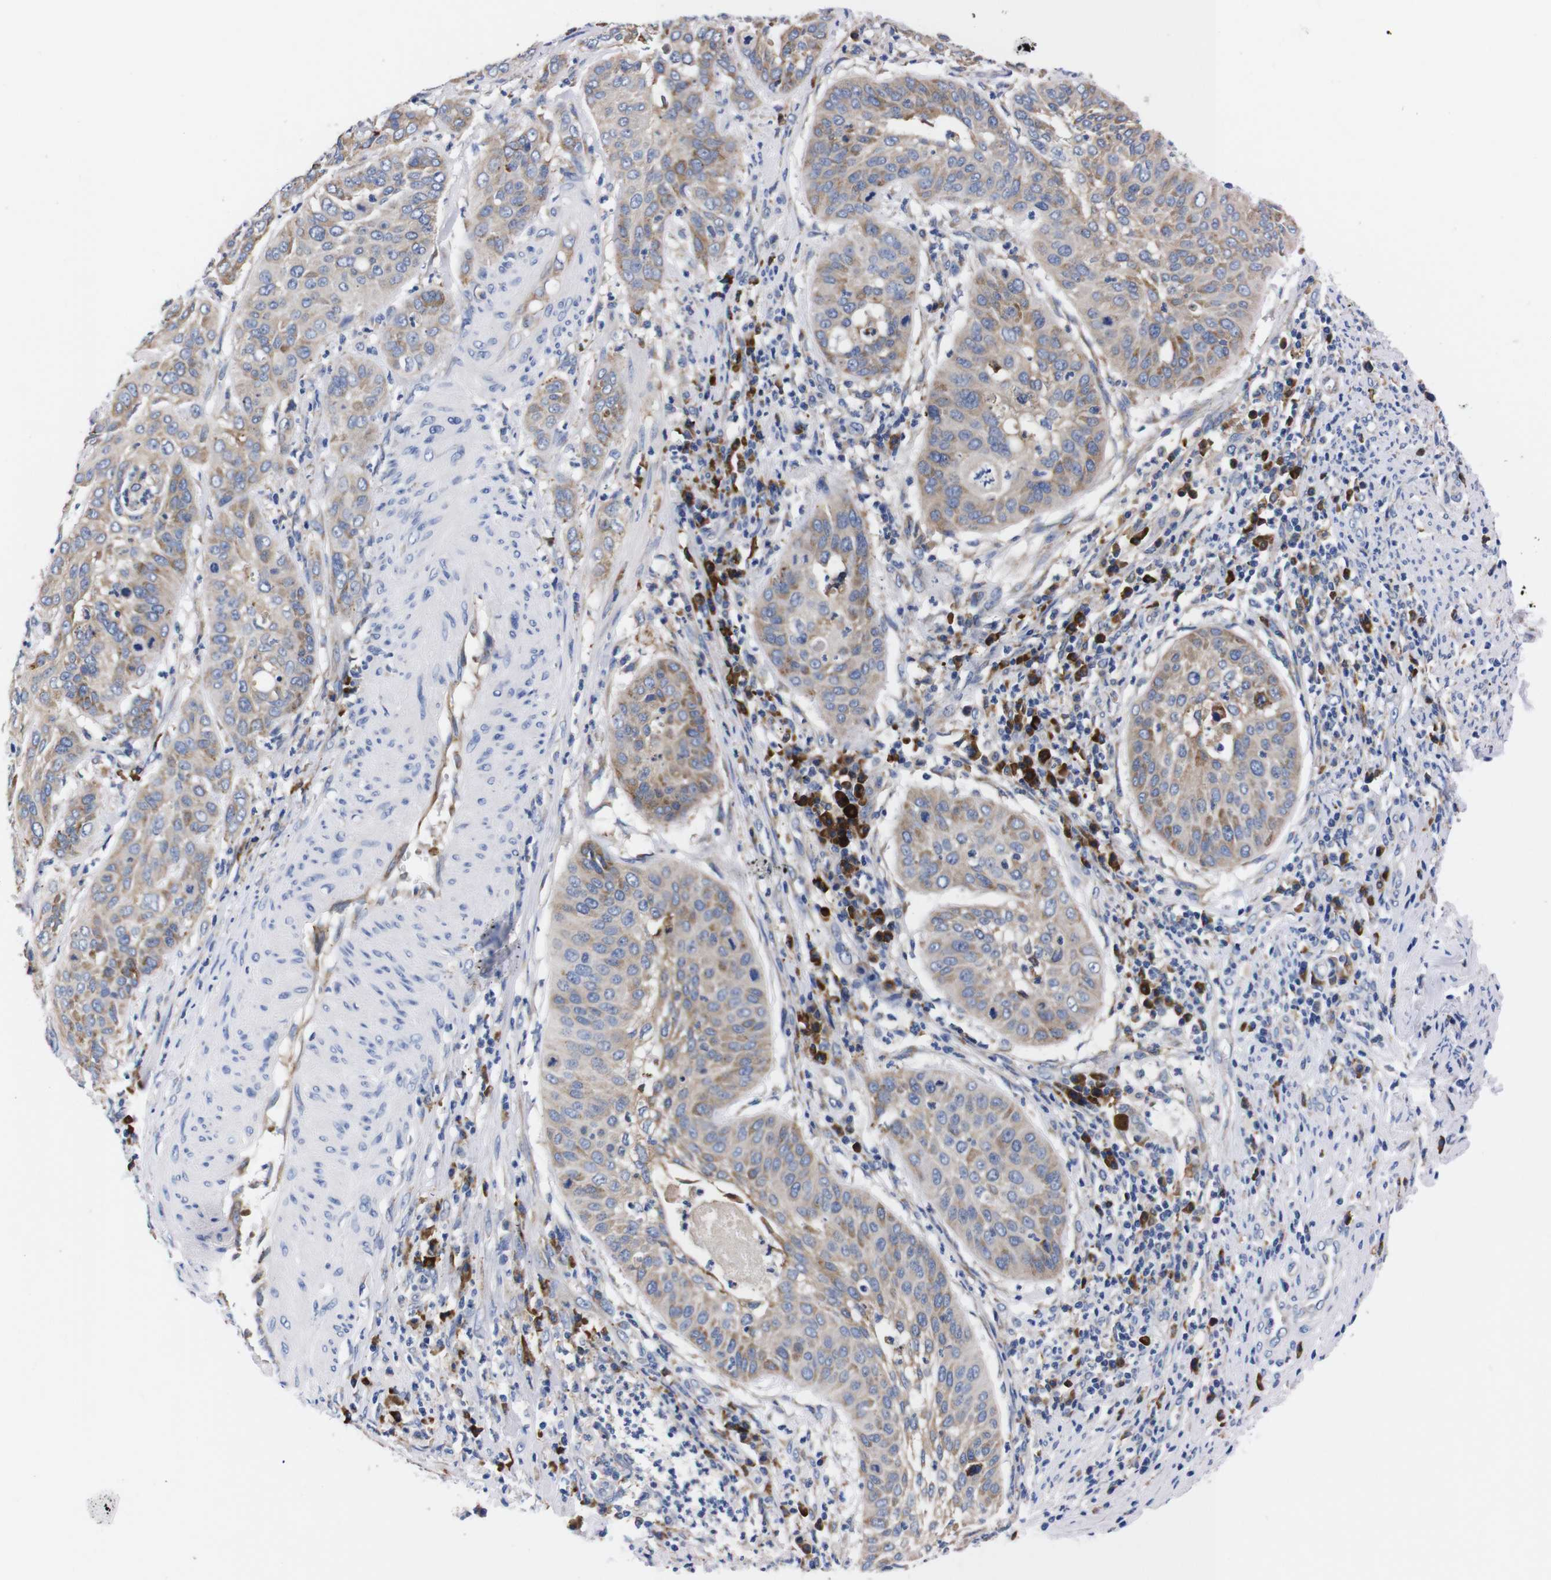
{"staining": {"intensity": "weak", "quantity": ">75%", "location": "cytoplasmic/membranous"}, "tissue": "cervical cancer", "cell_type": "Tumor cells", "image_type": "cancer", "snomed": [{"axis": "morphology", "description": "Normal tissue, NOS"}, {"axis": "morphology", "description": "Squamous cell carcinoma, NOS"}, {"axis": "topography", "description": "Cervix"}], "caption": "The photomicrograph shows a brown stain indicating the presence of a protein in the cytoplasmic/membranous of tumor cells in cervical cancer. (DAB (3,3'-diaminobenzidine) IHC with brightfield microscopy, high magnification).", "gene": "NEBL", "patient": {"sex": "female", "age": 39}}